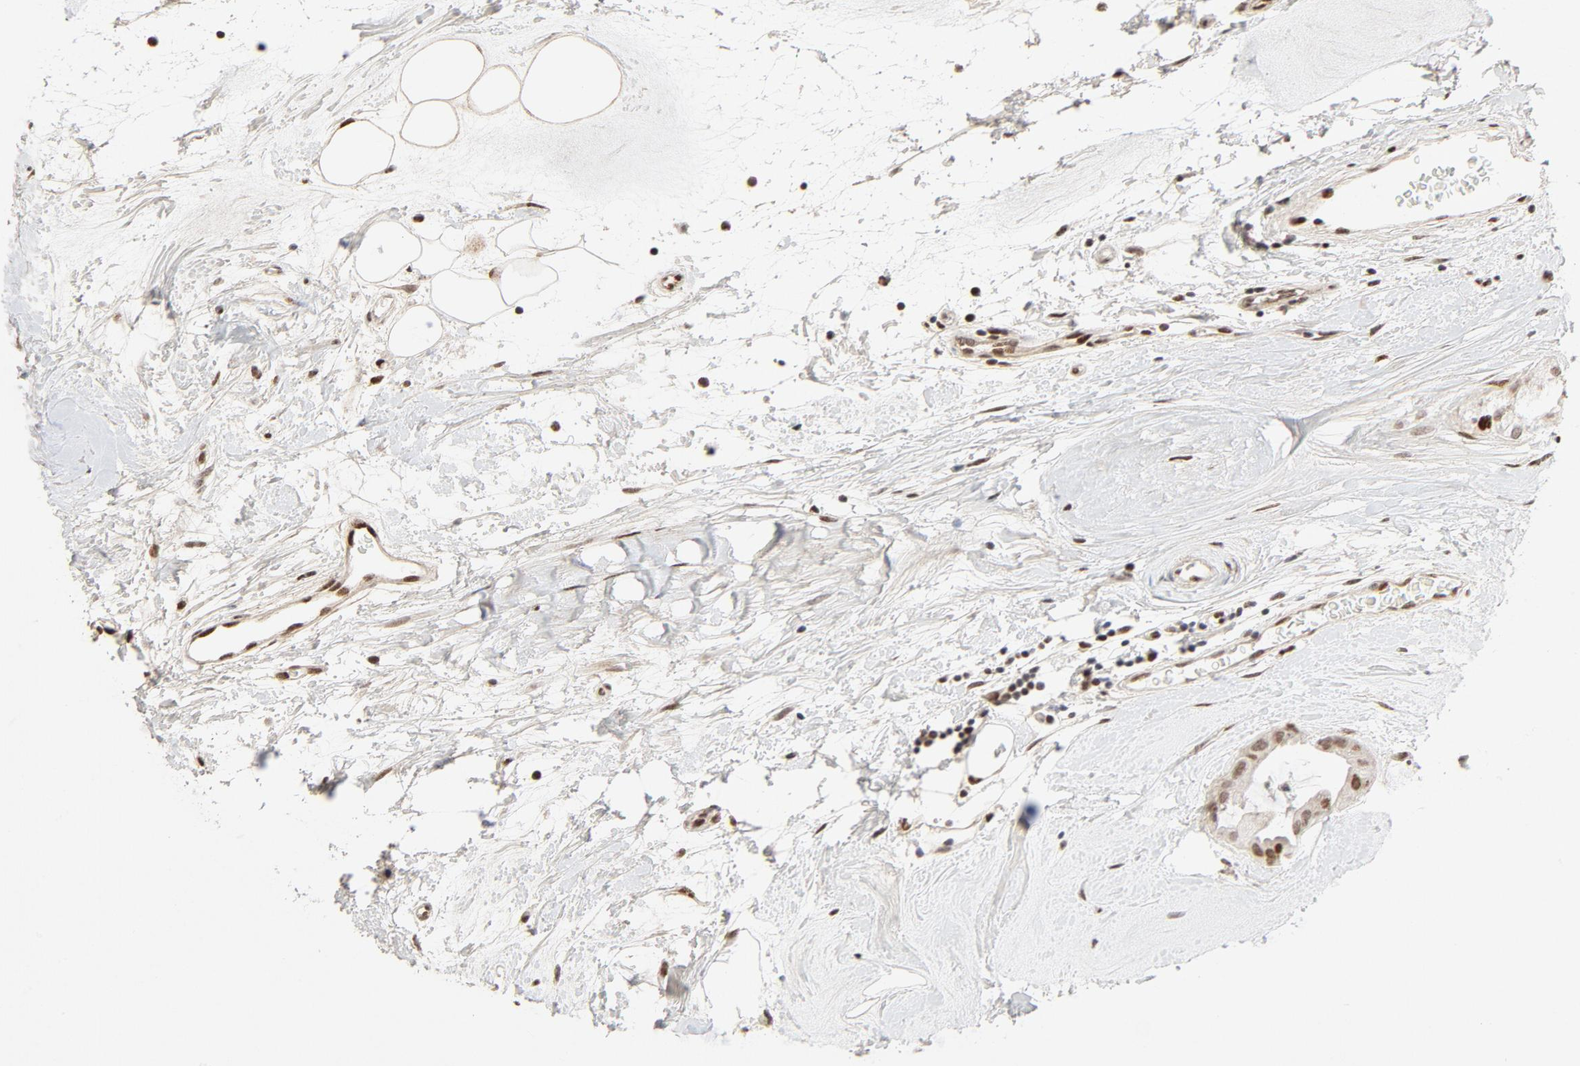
{"staining": {"intensity": "moderate", "quantity": ">75%", "location": "nuclear"}, "tissue": "breast cancer", "cell_type": "Tumor cells", "image_type": "cancer", "snomed": [{"axis": "morphology", "description": "Duct carcinoma"}, {"axis": "topography", "description": "Breast"}], "caption": "Brown immunohistochemical staining in breast cancer (intraductal carcinoma) exhibits moderate nuclear staining in about >75% of tumor cells.", "gene": "GTF2I", "patient": {"sex": "female", "age": 40}}